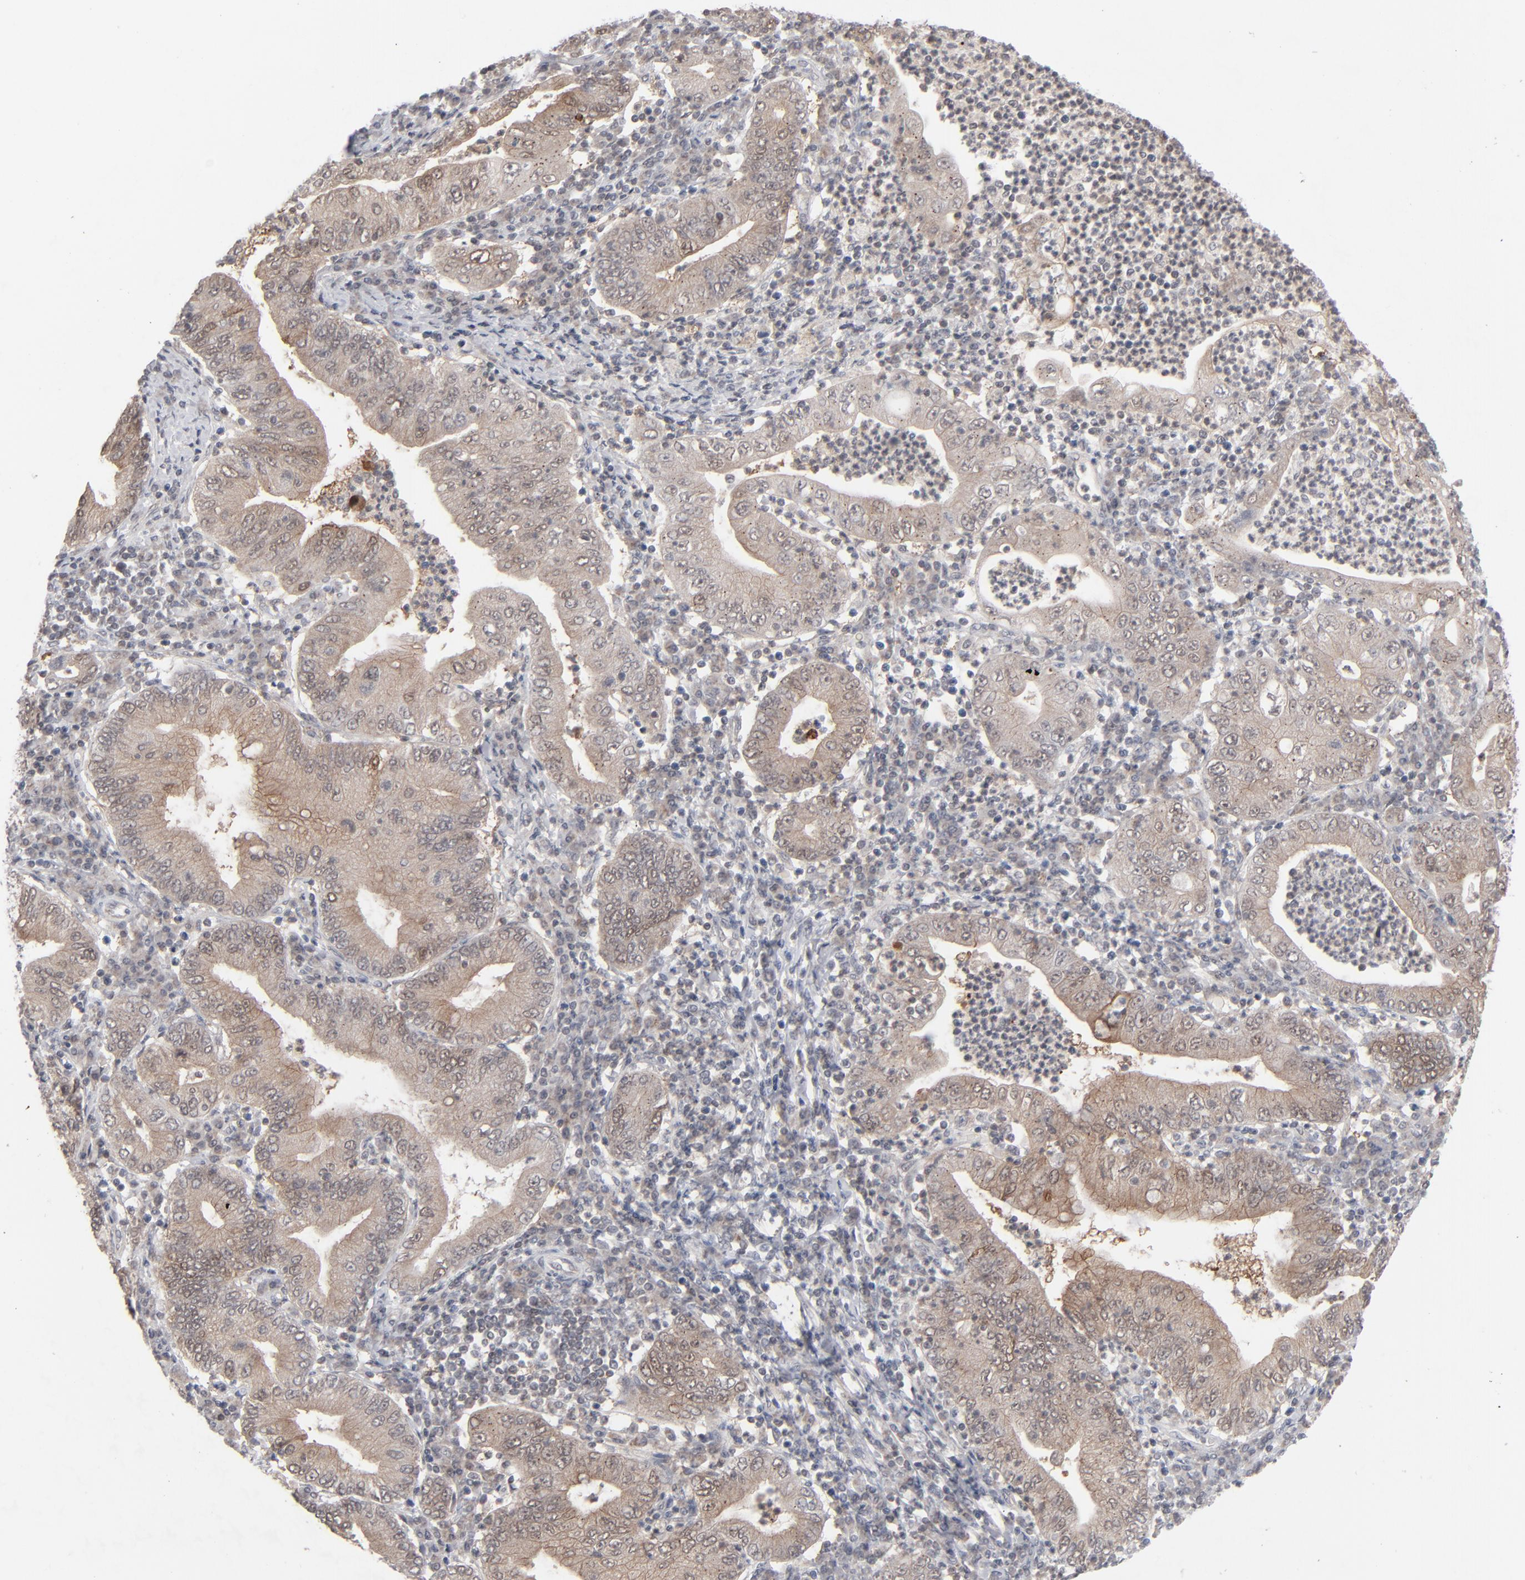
{"staining": {"intensity": "moderate", "quantity": ">75%", "location": "cytoplasmic/membranous"}, "tissue": "stomach cancer", "cell_type": "Tumor cells", "image_type": "cancer", "snomed": [{"axis": "morphology", "description": "Normal tissue, NOS"}, {"axis": "morphology", "description": "Adenocarcinoma, NOS"}, {"axis": "topography", "description": "Esophagus"}, {"axis": "topography", "description": "Stomach, upper"}, {"axis": "topography", "description": "Peripheral nerve tissue"}], "caption": "Immunohistochemistry micrograph of adenocarcinoma (stomach) stained for a protein (brown), which displays medium levels of moderate cytoplasmic/membranous positivity in about >75% of tumor cells.", "gene": "POF1B", "patient": {"sex": "male", "age": 62}}